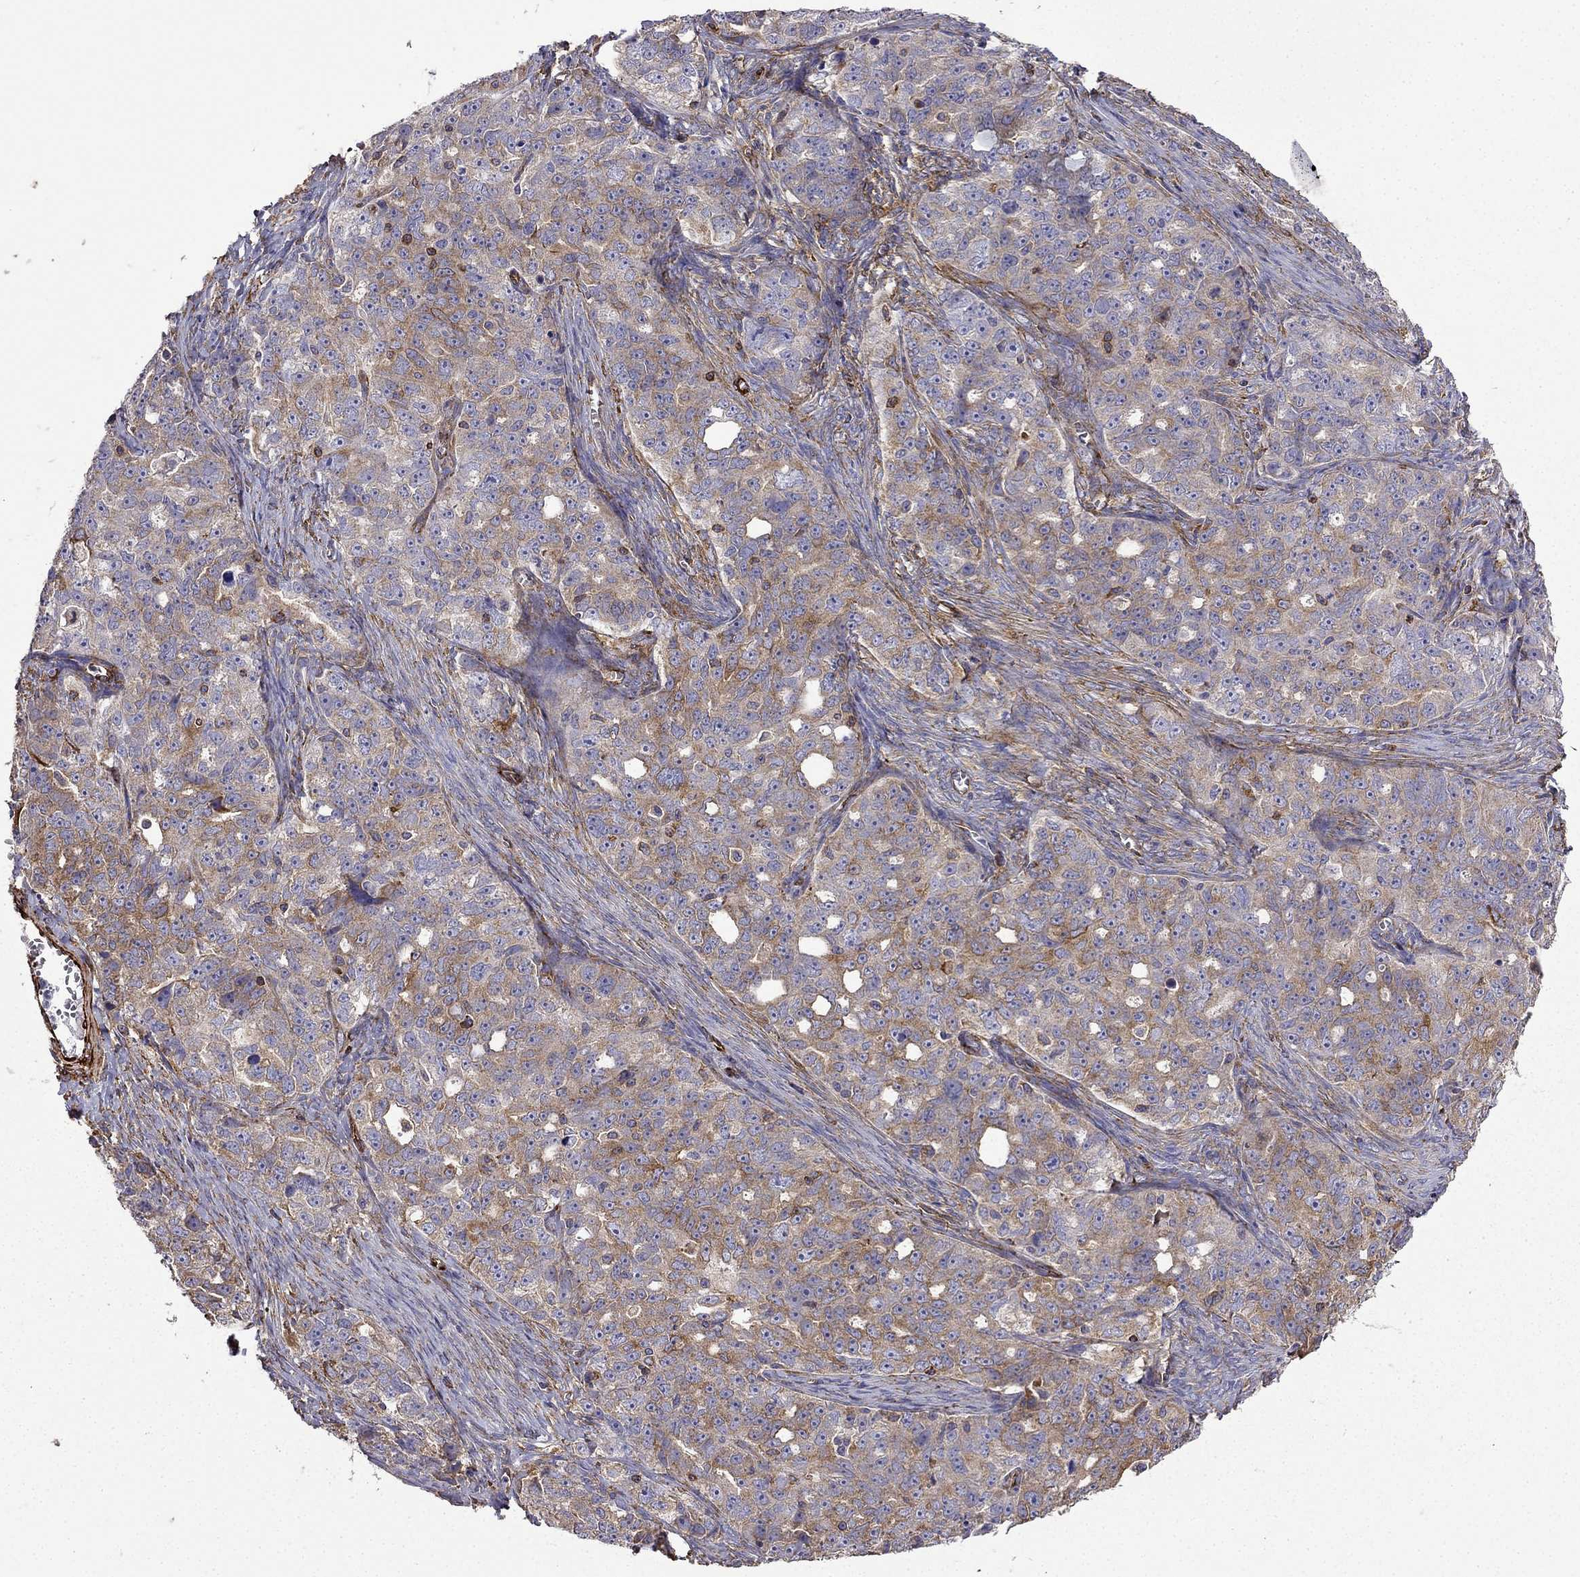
{"staining": {"intensity": "moderate", "quantity": "25%-75%", "location": "cytoplasmic/membranous"}, "tissue": "ovarian cancer", "cell_type": "Tumor cells", "image_type": "cancer", "snomed": [{"axis": "morphology", "description": "Cystadenocarcinoma, serous, NOS"}, {"axis": "topography", "description": "Ovary"}], "caption": "Moderate cytoplasmic/membranous protein positivity is present in approximately 25%-75% of tumor cells in ovarian cancer.", "gene": "MAP4", "patient": {"sex": "female", "age": 51}}